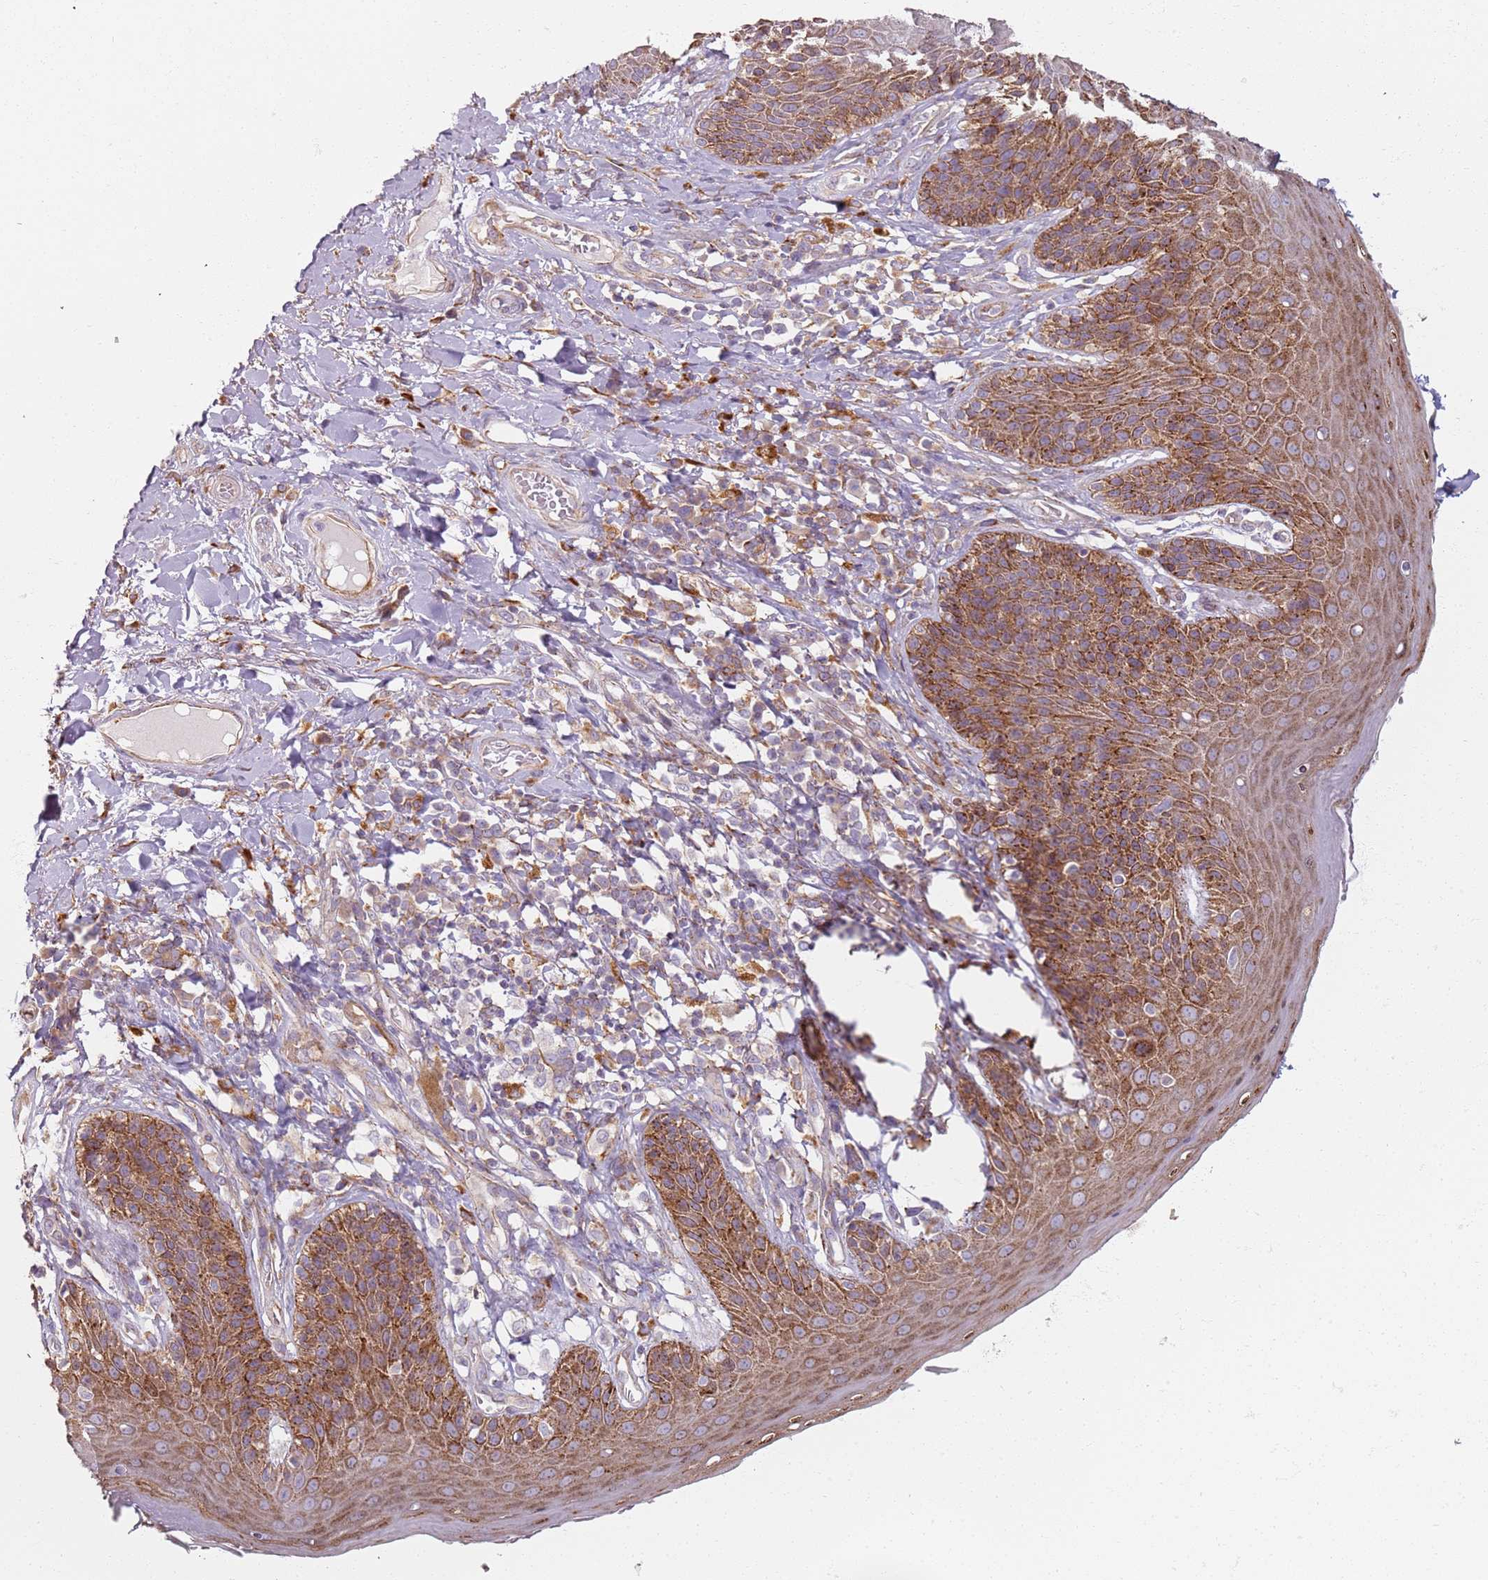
{"staining": {"intensity": "strong", "quantity": ">75%", "location": "cytoplasmic/membranous"}, "tissue": "skin", "cell_type": "Epidermal cells", "image_type": "normal", "snomed": [{"axis": "morphology", "description": "Normal tissue, NOS"}, {"axis": "topography", "description": "Anal"}], "caption": "Protein analysis of normal skin reveals strong cytoplasmic/membranous expression in approximately >75% of epidermal cells.", "gene": "PROKR2", "patient": {"sex": "female", "age": 89}}